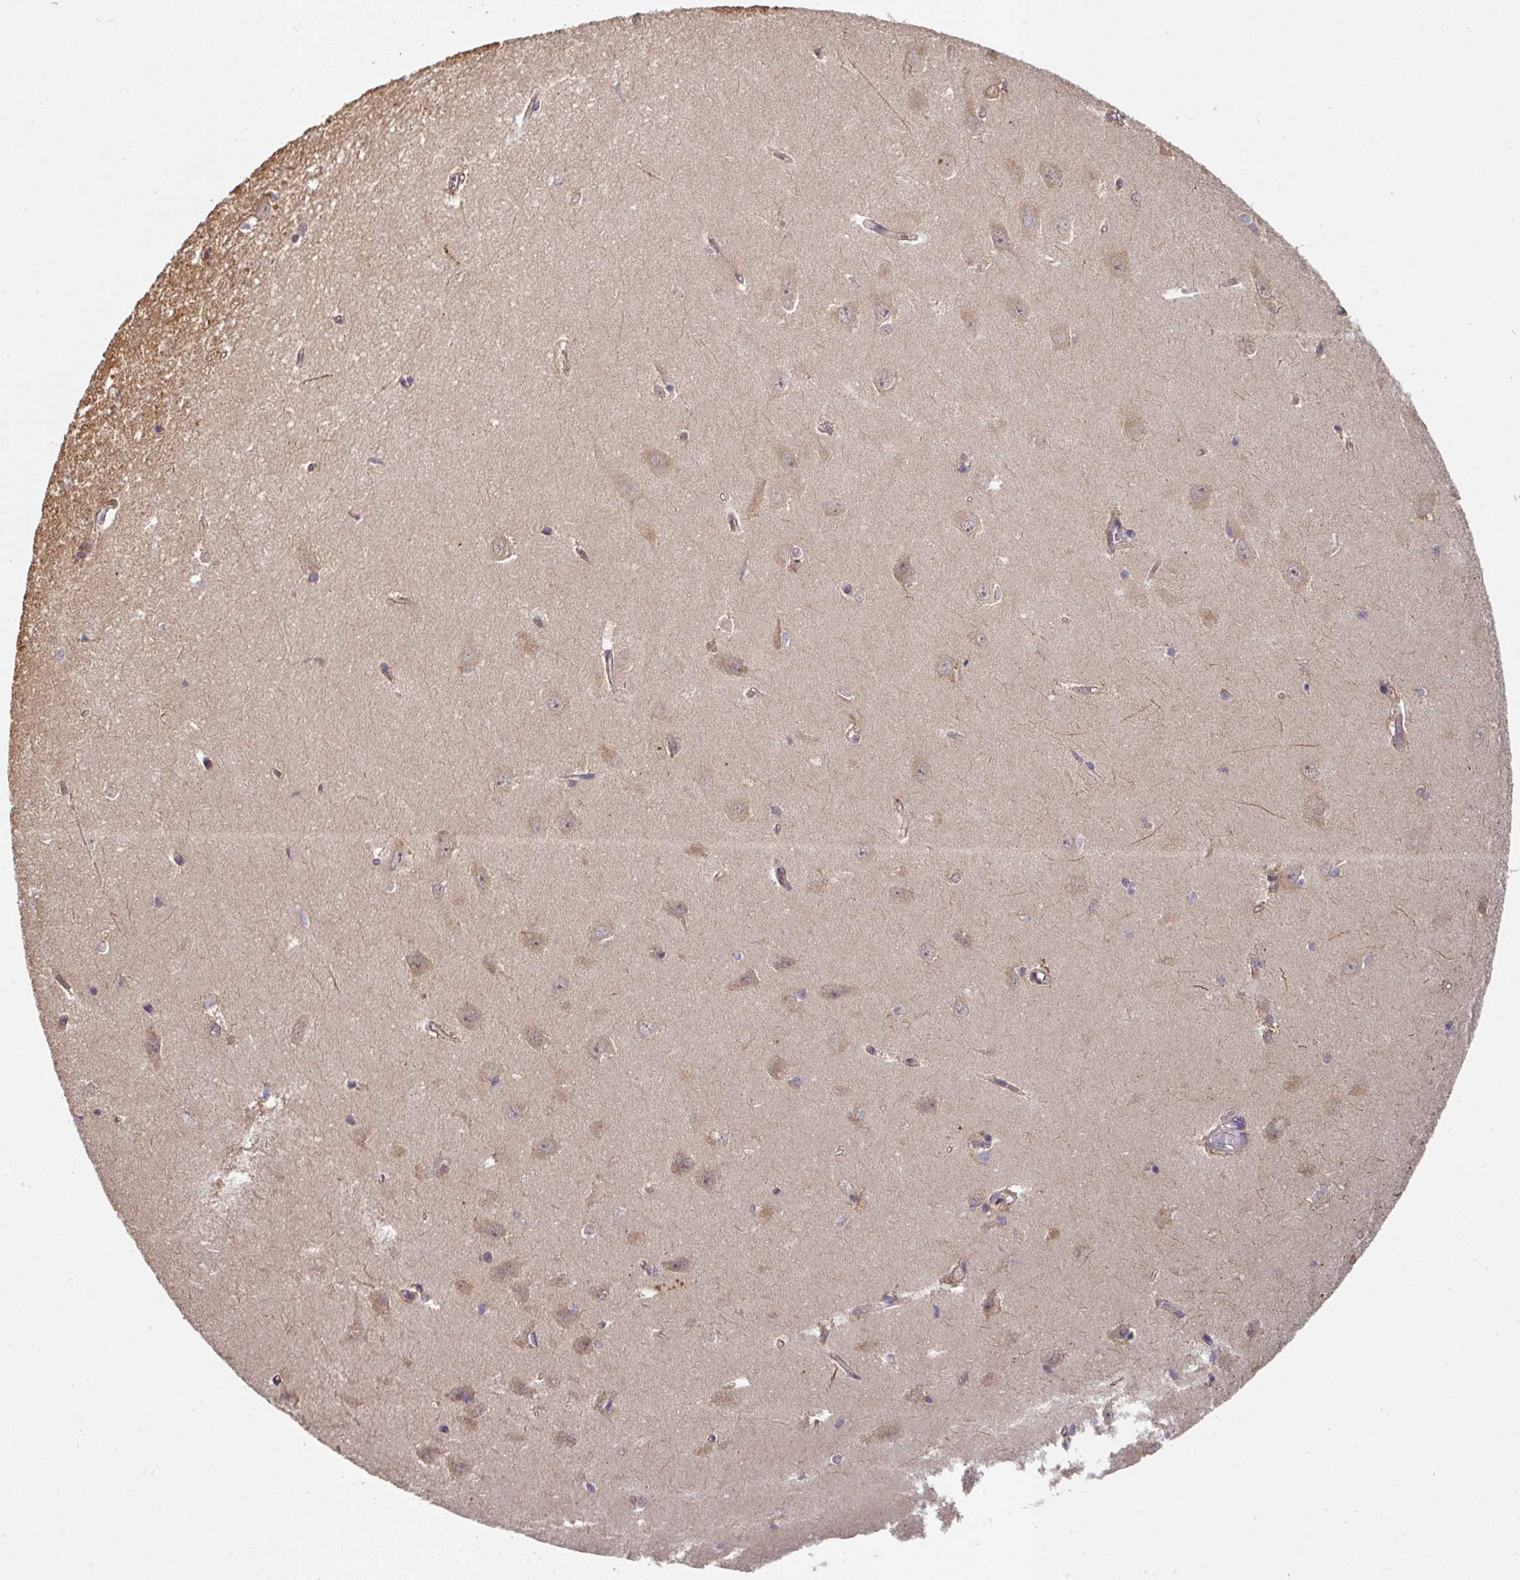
{"staining": {"intensity": "weak", "quantity": "<25%", "location": "cytoplasmic/membranous"}, "tissue": "hippocampus", "cell_type": "Glial cells", "image_type": "normal", "snomed": [{"axis": "morphology", "description": "Normal tissue, NOS"}, {"axis": "topography", "description": "Hippocampus"}], "caption": "IHC histopathology image of normal hippocampus: hippocampus stained with DAB reveals no significant protein staining in glial cells.", "gene": "ACVR2B", "patient": {"sex": "female", "age": 64}}